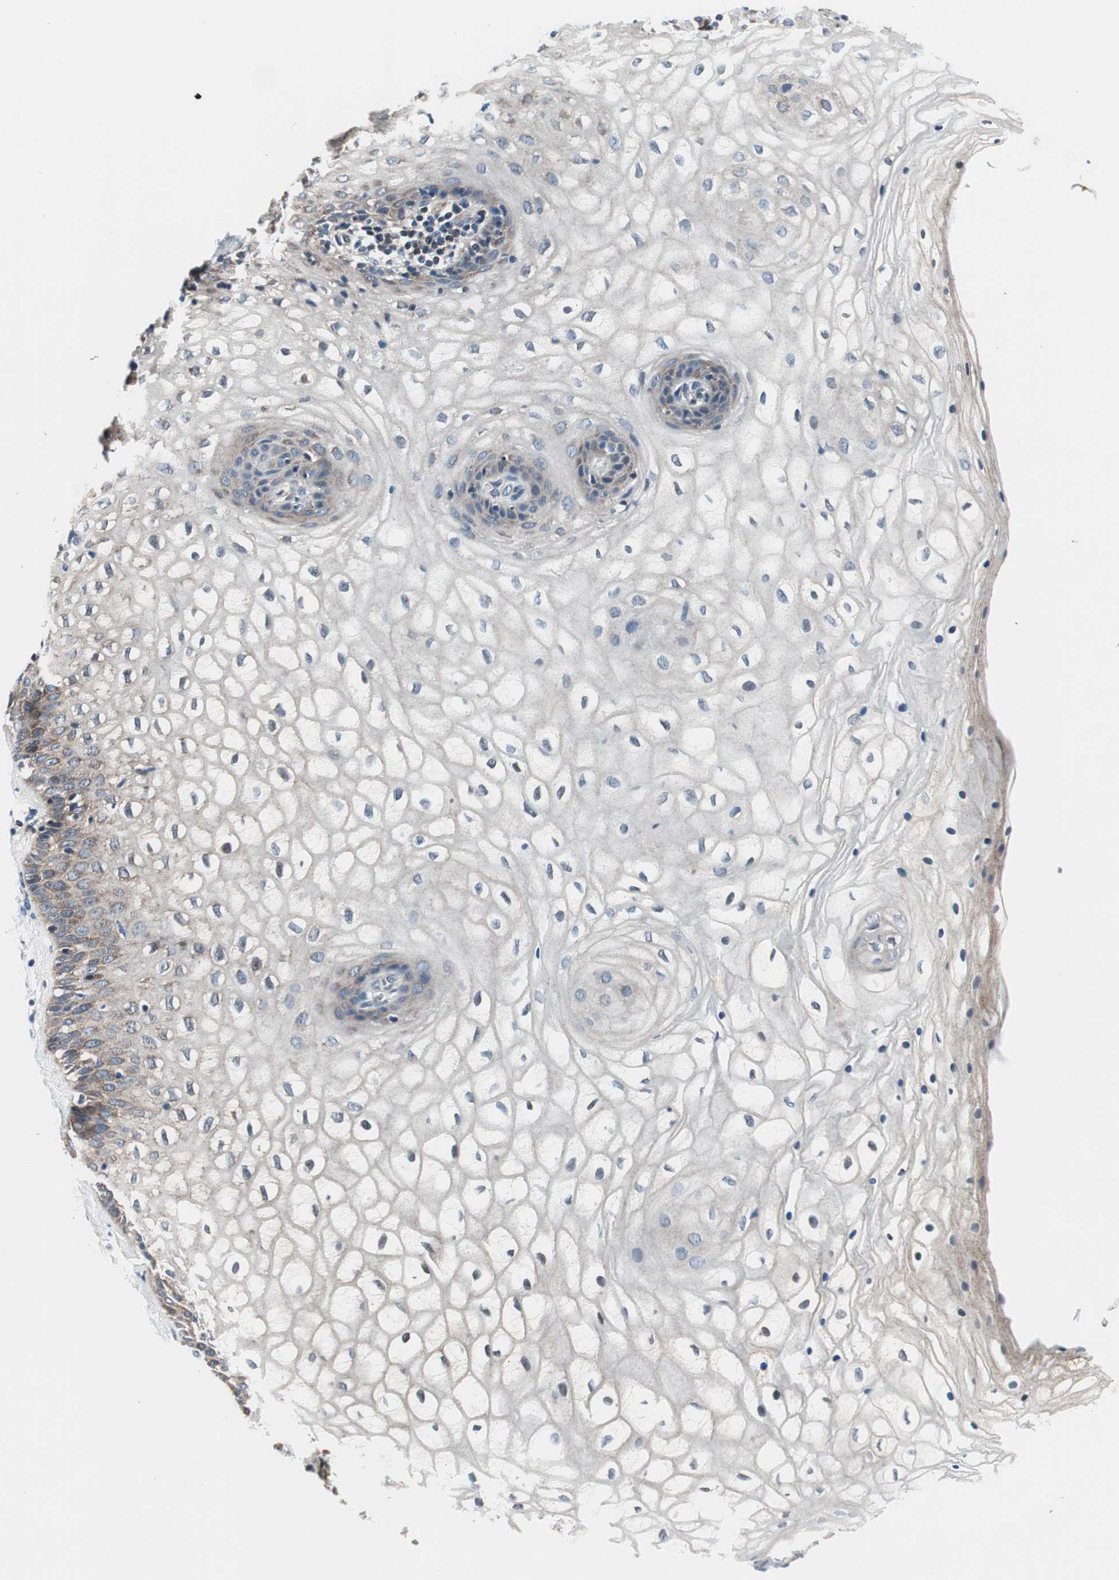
{"staining": {"intensity": "negative", "quantity": "none", "location": "none"}, "tissue": "vagina", "cell_type": "Squamous epithelial cells", "image_type": "normal", "snomed": [{"axis": "morphology", "description": "Normal tissue, NOS"}, {"axis": "topography", "description": "Vagina"}], "caption": "This is a histopathology image of immunohistochemistry (IHC) staining of benign vagina, which shows no expression in squamous epithelial cells. (Stains: DAB immunohistochemistry (IHC) with hematoxylin counter stain, Microscopy: brightfield microscopy at high magnification).", "gene": "PRDX2", "patient": {"sex": "female", "age": 34}}